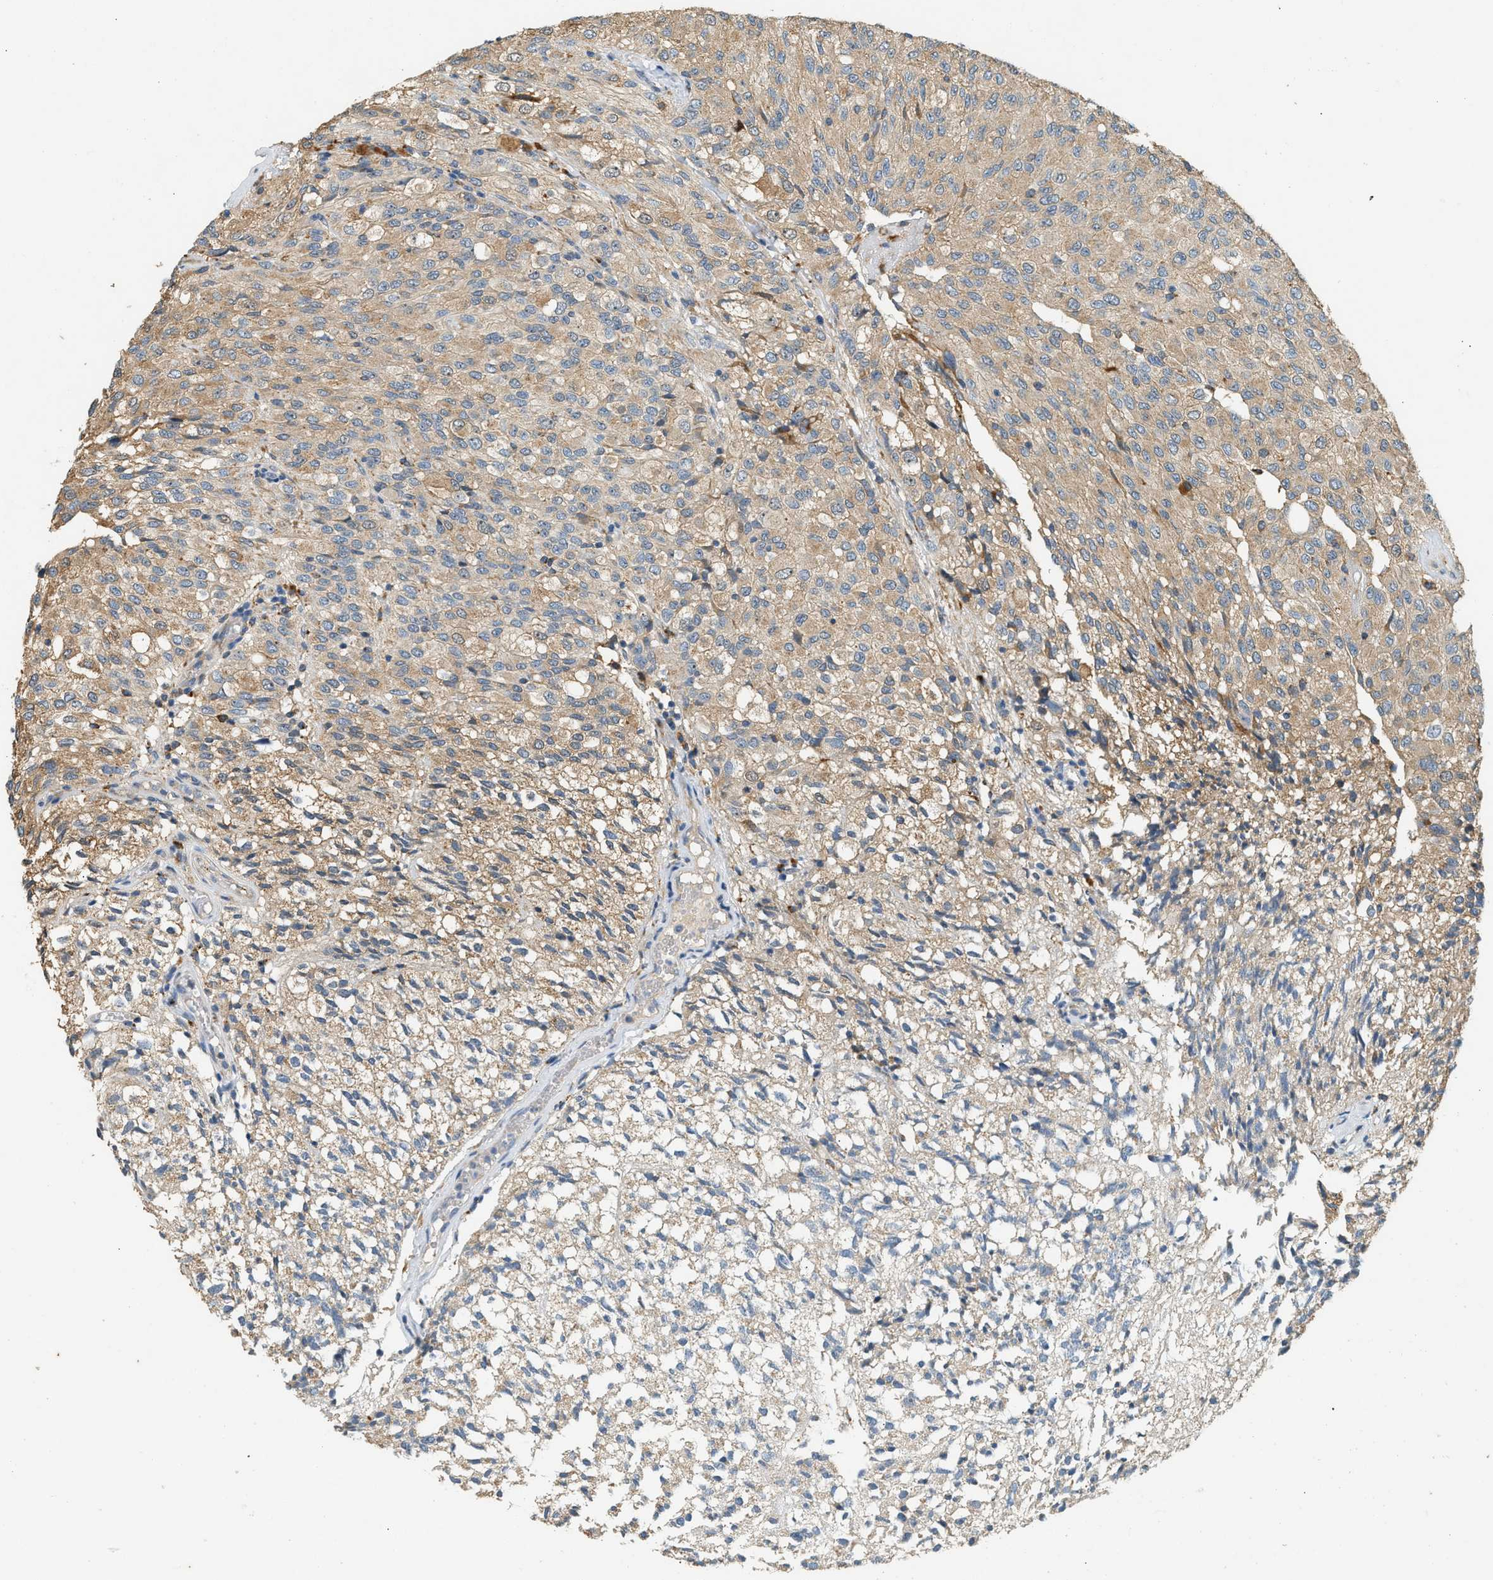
{"staining": {"intensity": "weak", "quantity": ">75%", "location": "cytoplasmic/membranous"}, "tissue": "glioma", "cell_type": "Tumor cells", "image_type": "cancer", "snomed": [{"axis": "morphology", "description": "Glioma, malignant, High grade"}, {"axis": "topography", "description": "Brain"}], "caption": "Glioma stained for a protein (brown) reveals weak cytoplasmic/membranous positive staining in approximately >75% of tumor cells.", "gene": "CTSB", "patient": {"sex": "male", "age": 32}}